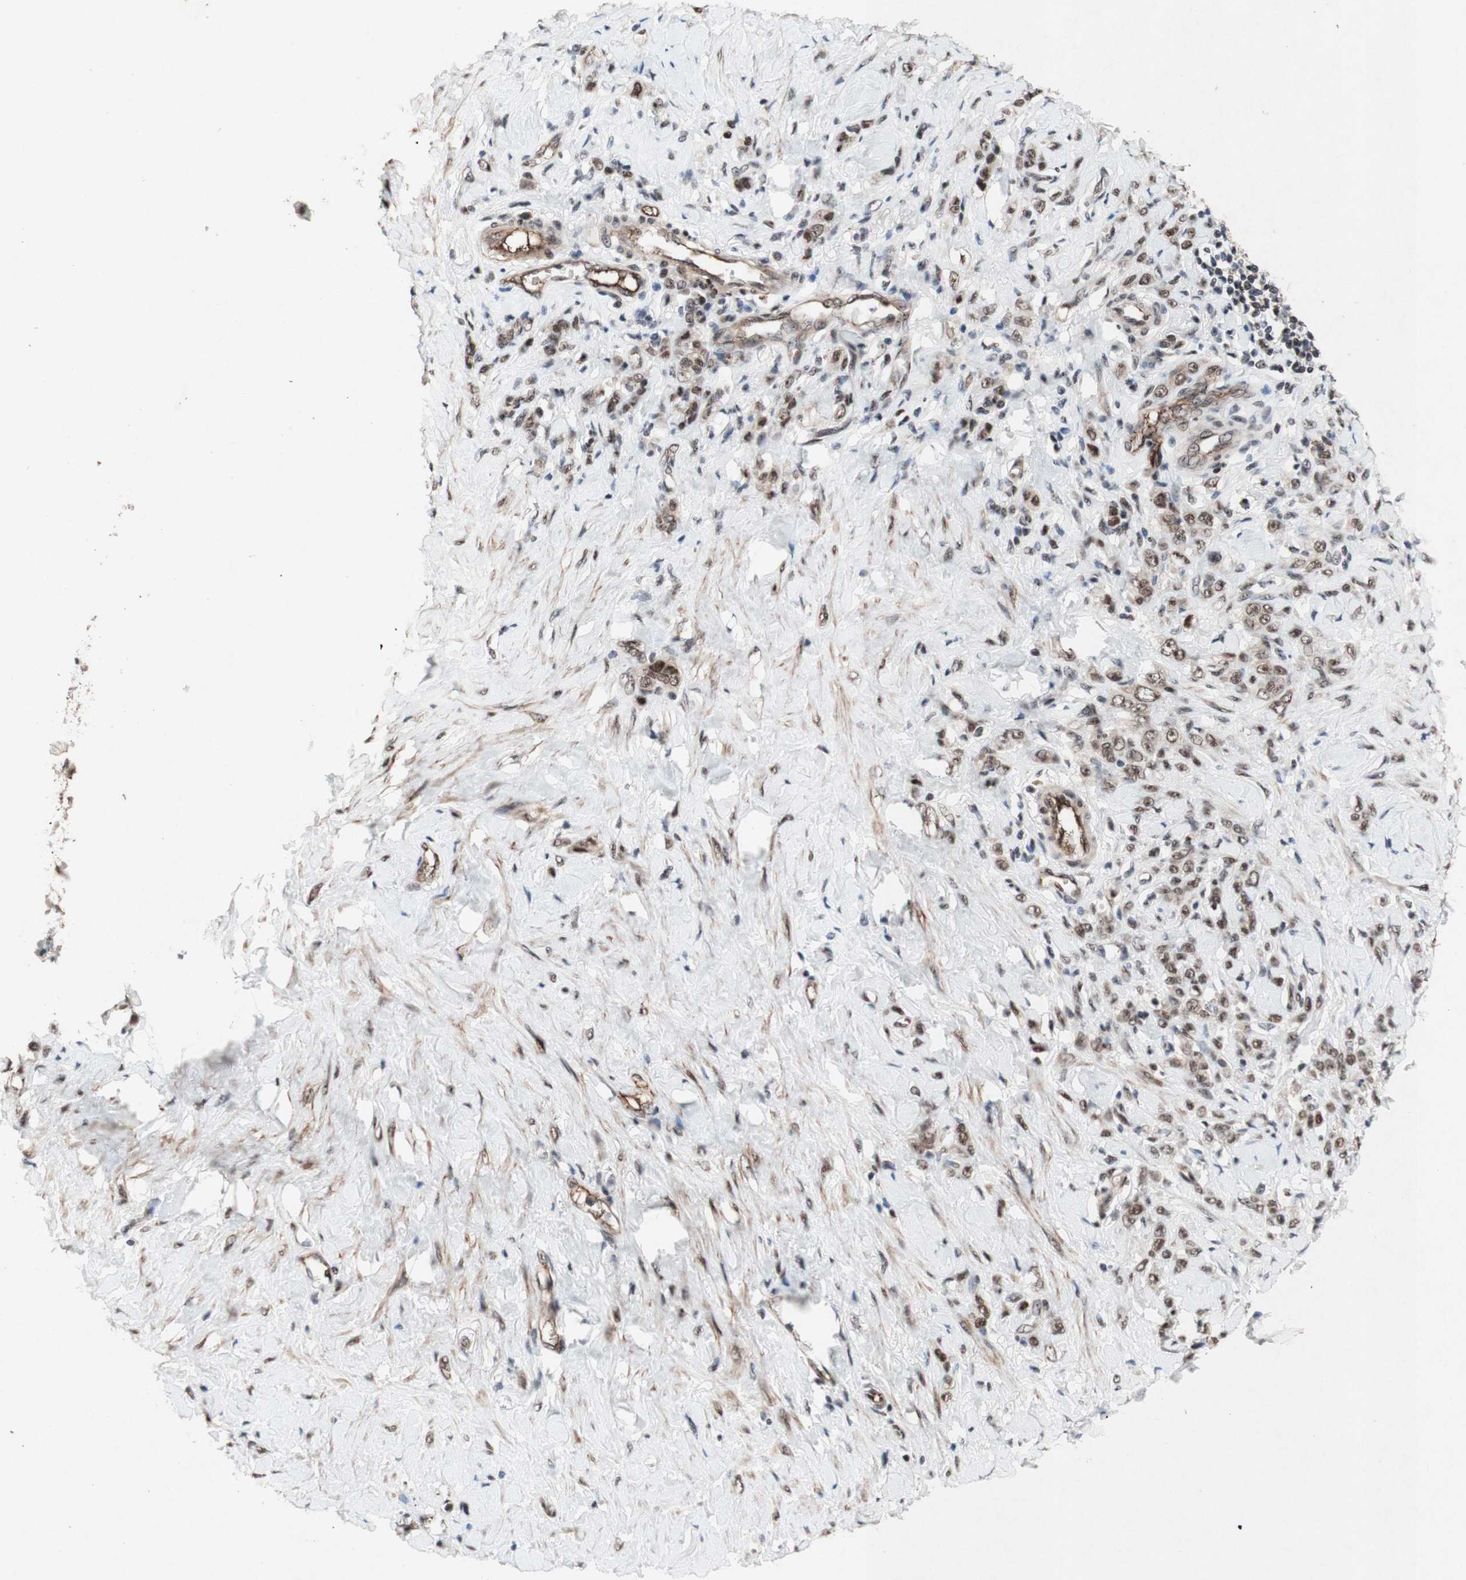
{"staining": {"intensity": "moderate", "quantity": ">75%", "location": "nuclear"}, "tissue": "stomach cancer", "cell_type": "Tumor cells", "image_type": "cancer", "snomed": [{"axis": "morphology", "description": "Adenocarcinoma, NOS"}, {"axis": "topography", "description": "Stomach"}], "caption": "A high-resolution histopathology image shows immunohistochemistry (IHC) staining of stomach cancer, which displays moderate nuclear expression in about >75% of tumor cells.", "gene": "TLE1", "patient": {"sex": "male", "age": 82}}